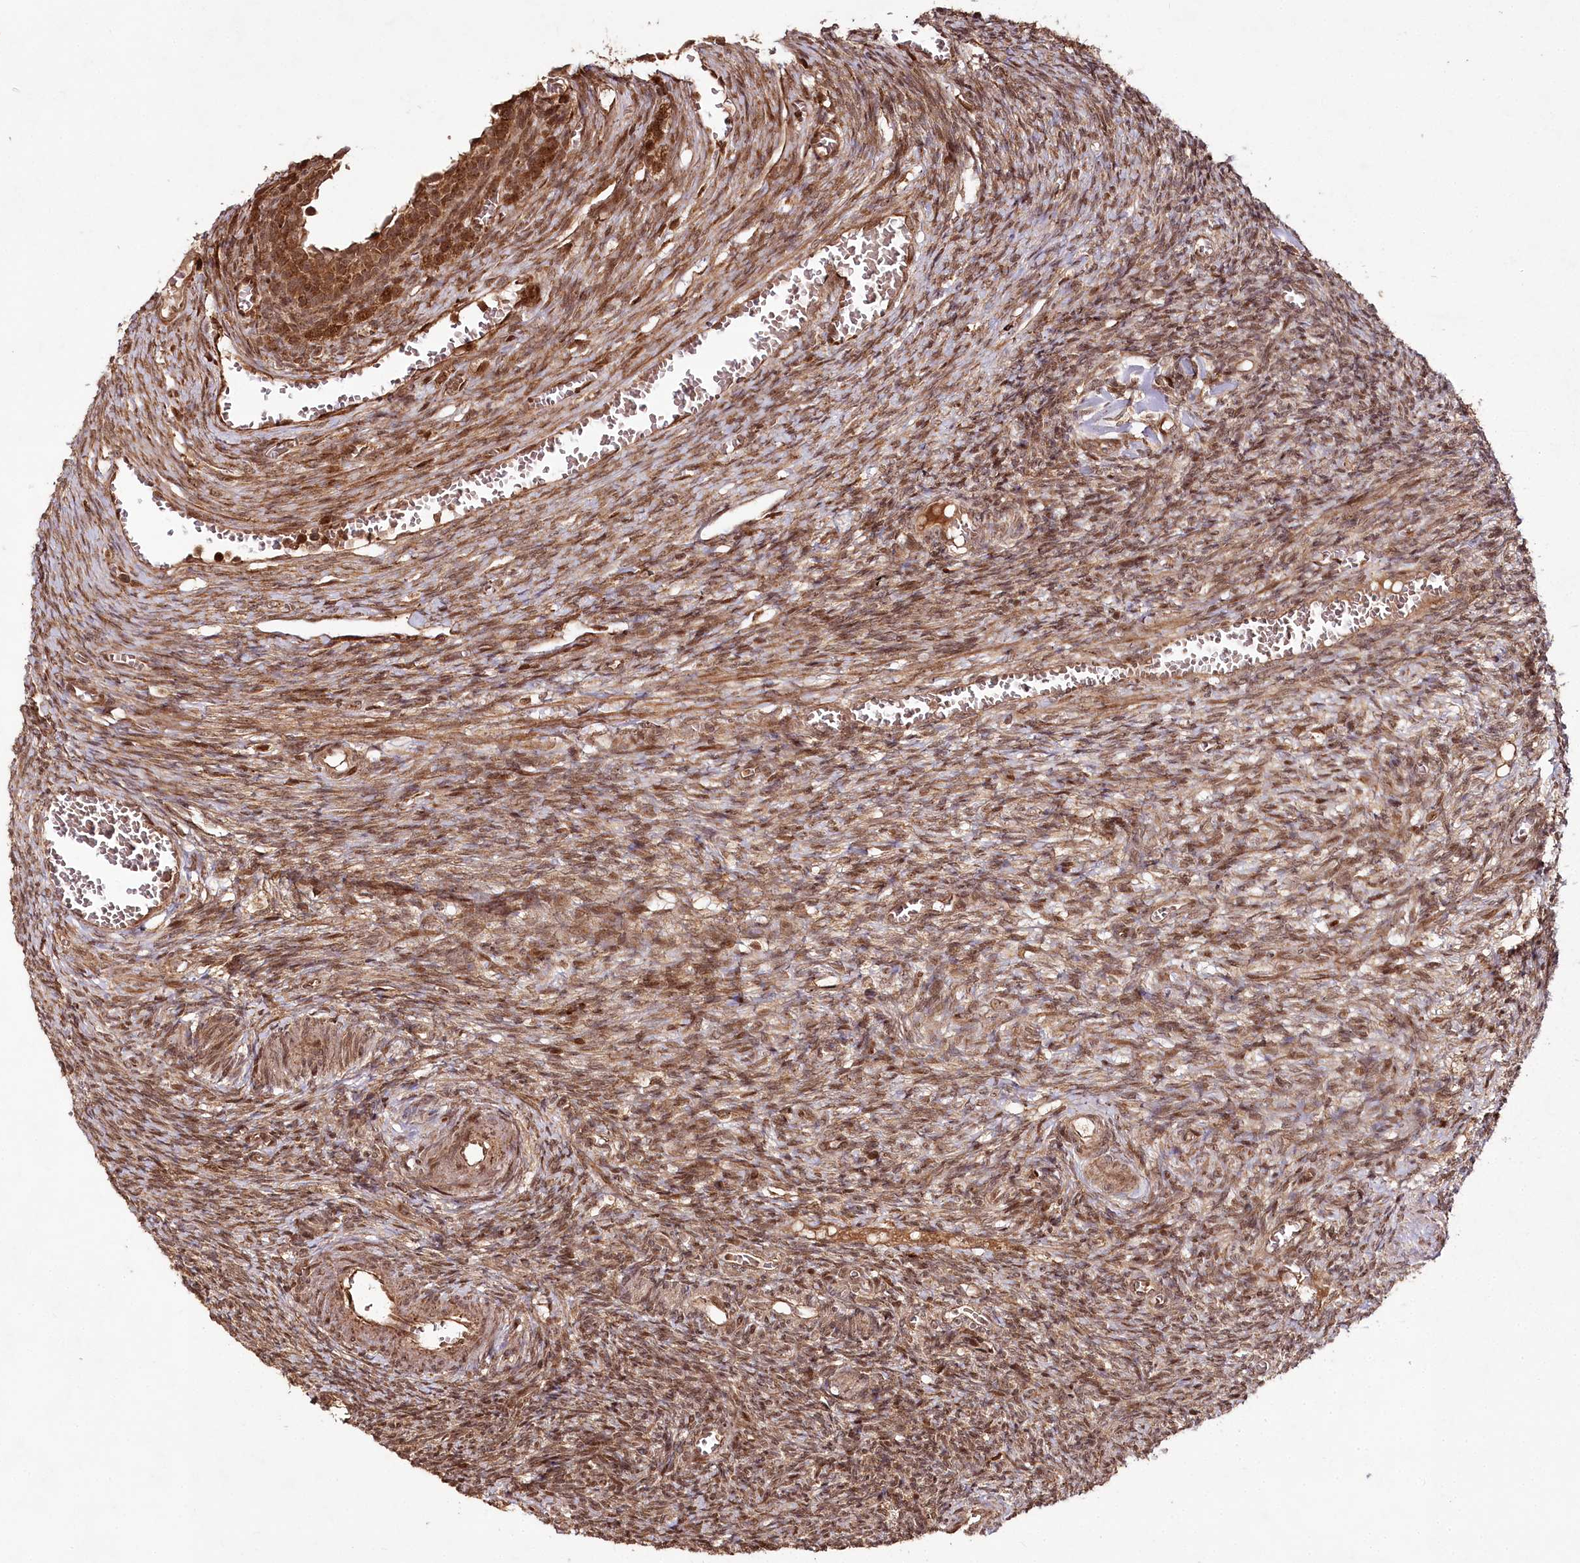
{"staining": {"intensity": "moderate", "quantity": ">75%", "location": "cytoplasmic/membranous,nuclear"}, "tissue": "ovary", "cell_type": "Follicle cells", "image_type": "normal", "snomed": [{"axis": "morphology", "description": "Normal tissue, NOS"}, {"axis": "topography", "description": "Ovary"}], "caption": "Protein analysis of unremarkable ovary demonstrates moderate cytoplasmic/membranous,nuclear expression in about >75% of follicle cells.", "gene": "ULK2", "patient": {"sex": "female", "age": 27}}